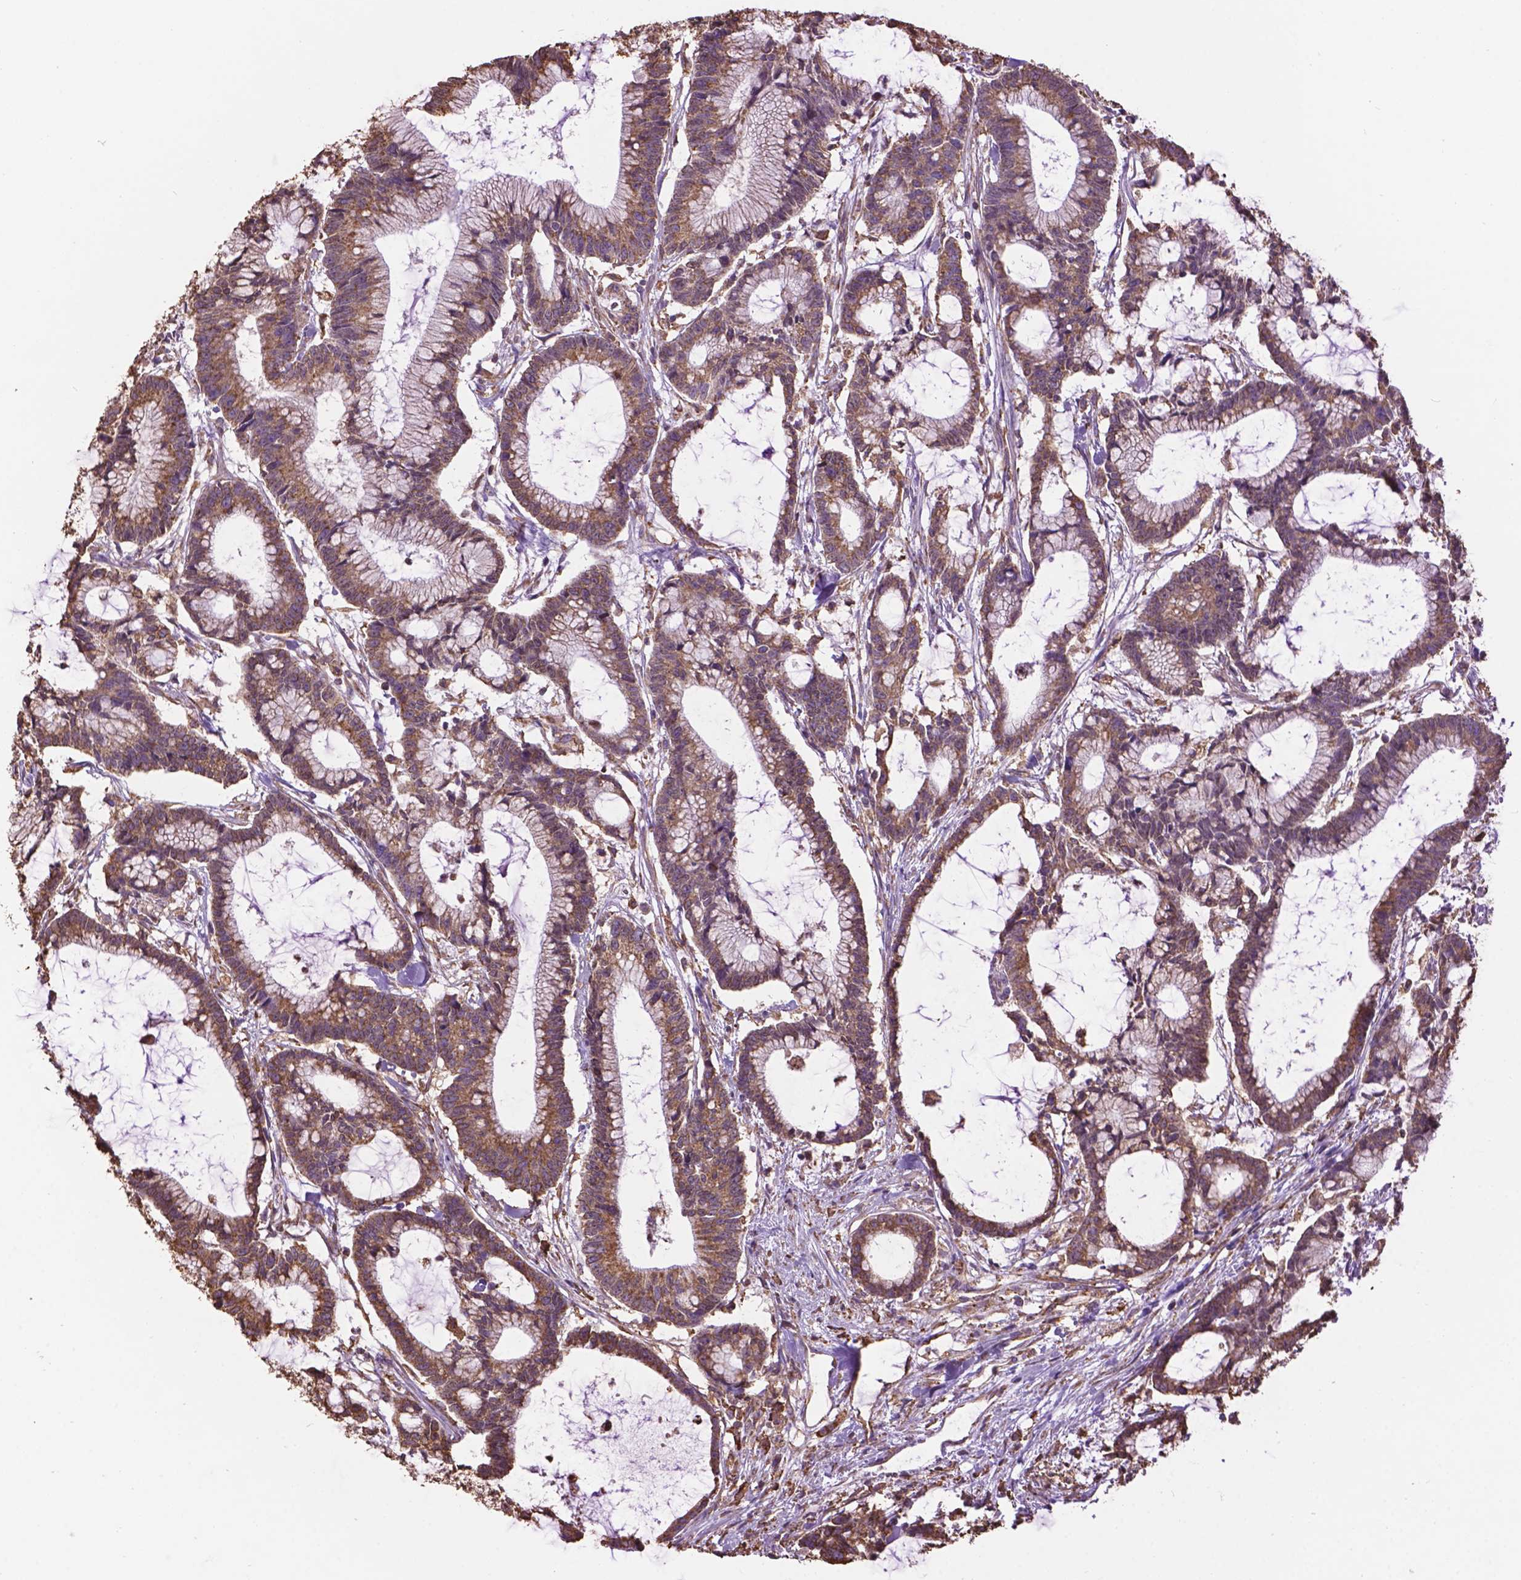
{"staining": {"intensity": "moderate", "quantity": ">75%", "location": "cytoplasmic/membranous"}, "tissue": "colorectal cancer", "cell_type": "Tumor cells", "image_type": "cancer", "snomed": [{"axis": "morphology", "description": "Adenocarcinoma, NOS"}, {"axis": "topography", "description": "Colon"}], "caption": "Moderate cytoplasmic/membranous positivity for a protein is present in about >75% of tumor cells of colorectal cancer using immunohistochemistry.", "gene": "PPP2R5E", "patient": {"sex": "female", "age": 78}}